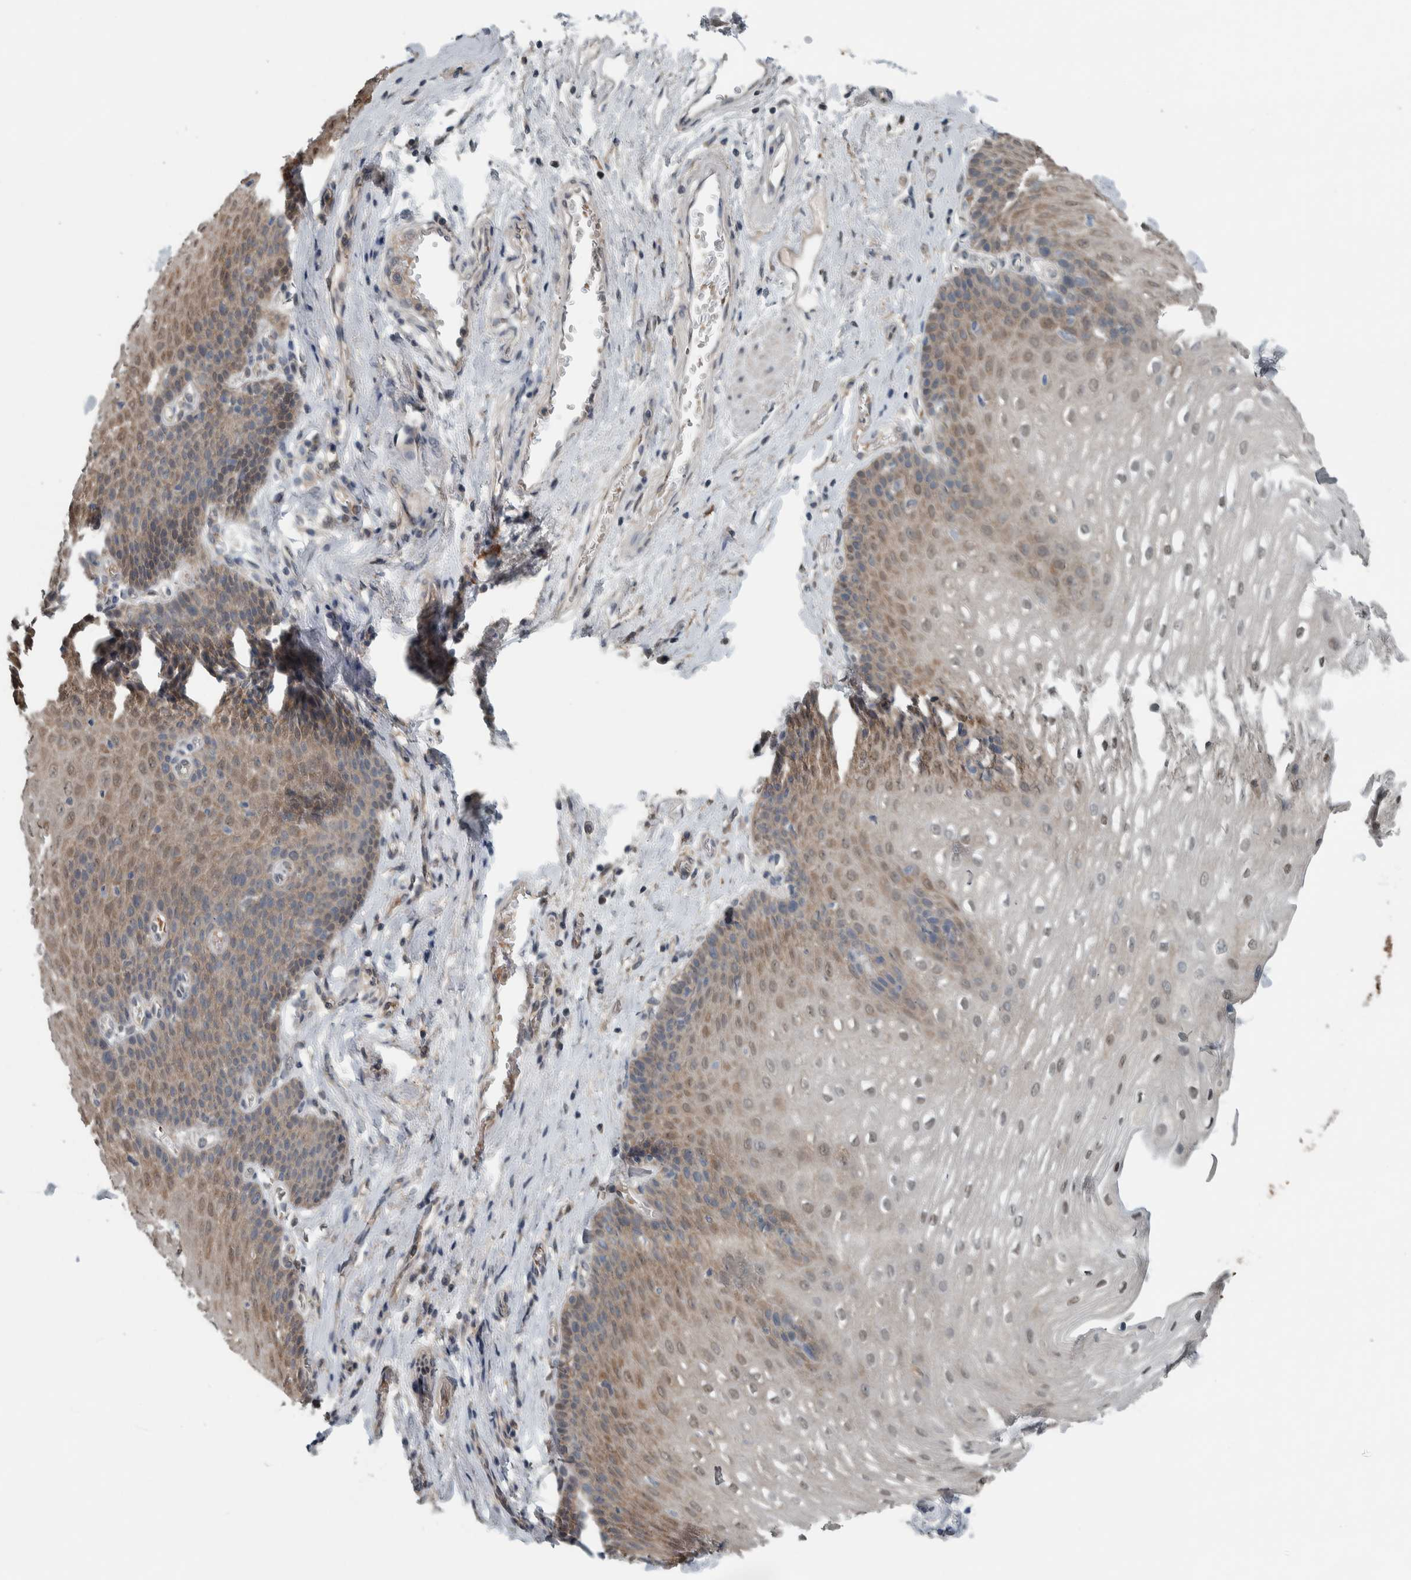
{"staining": {"intensity": "weak", "quantity": ">75%", "location": "cytoplasmic/membranous,nuclear"}, "tissue": "esophagus", "cell_type": "Squamous epithelial cells", "image_type": "normal", "snomed": [{"axis": "morphology", "description": "Normal tissue, NOS"}, {"axis": "topography", "description": "Esophagus"}], "caption": "Immunohistochemistry (IHC) (DAB (3,3'-diaminobenzidine)) staining of benign human esophagus shows weak cytoplasmic/membranous,nuclear protein positivity in about >75% of squamous epithelial cells.", "gene": "ALAD", "patient": {"sex": "male", "age": 48}}